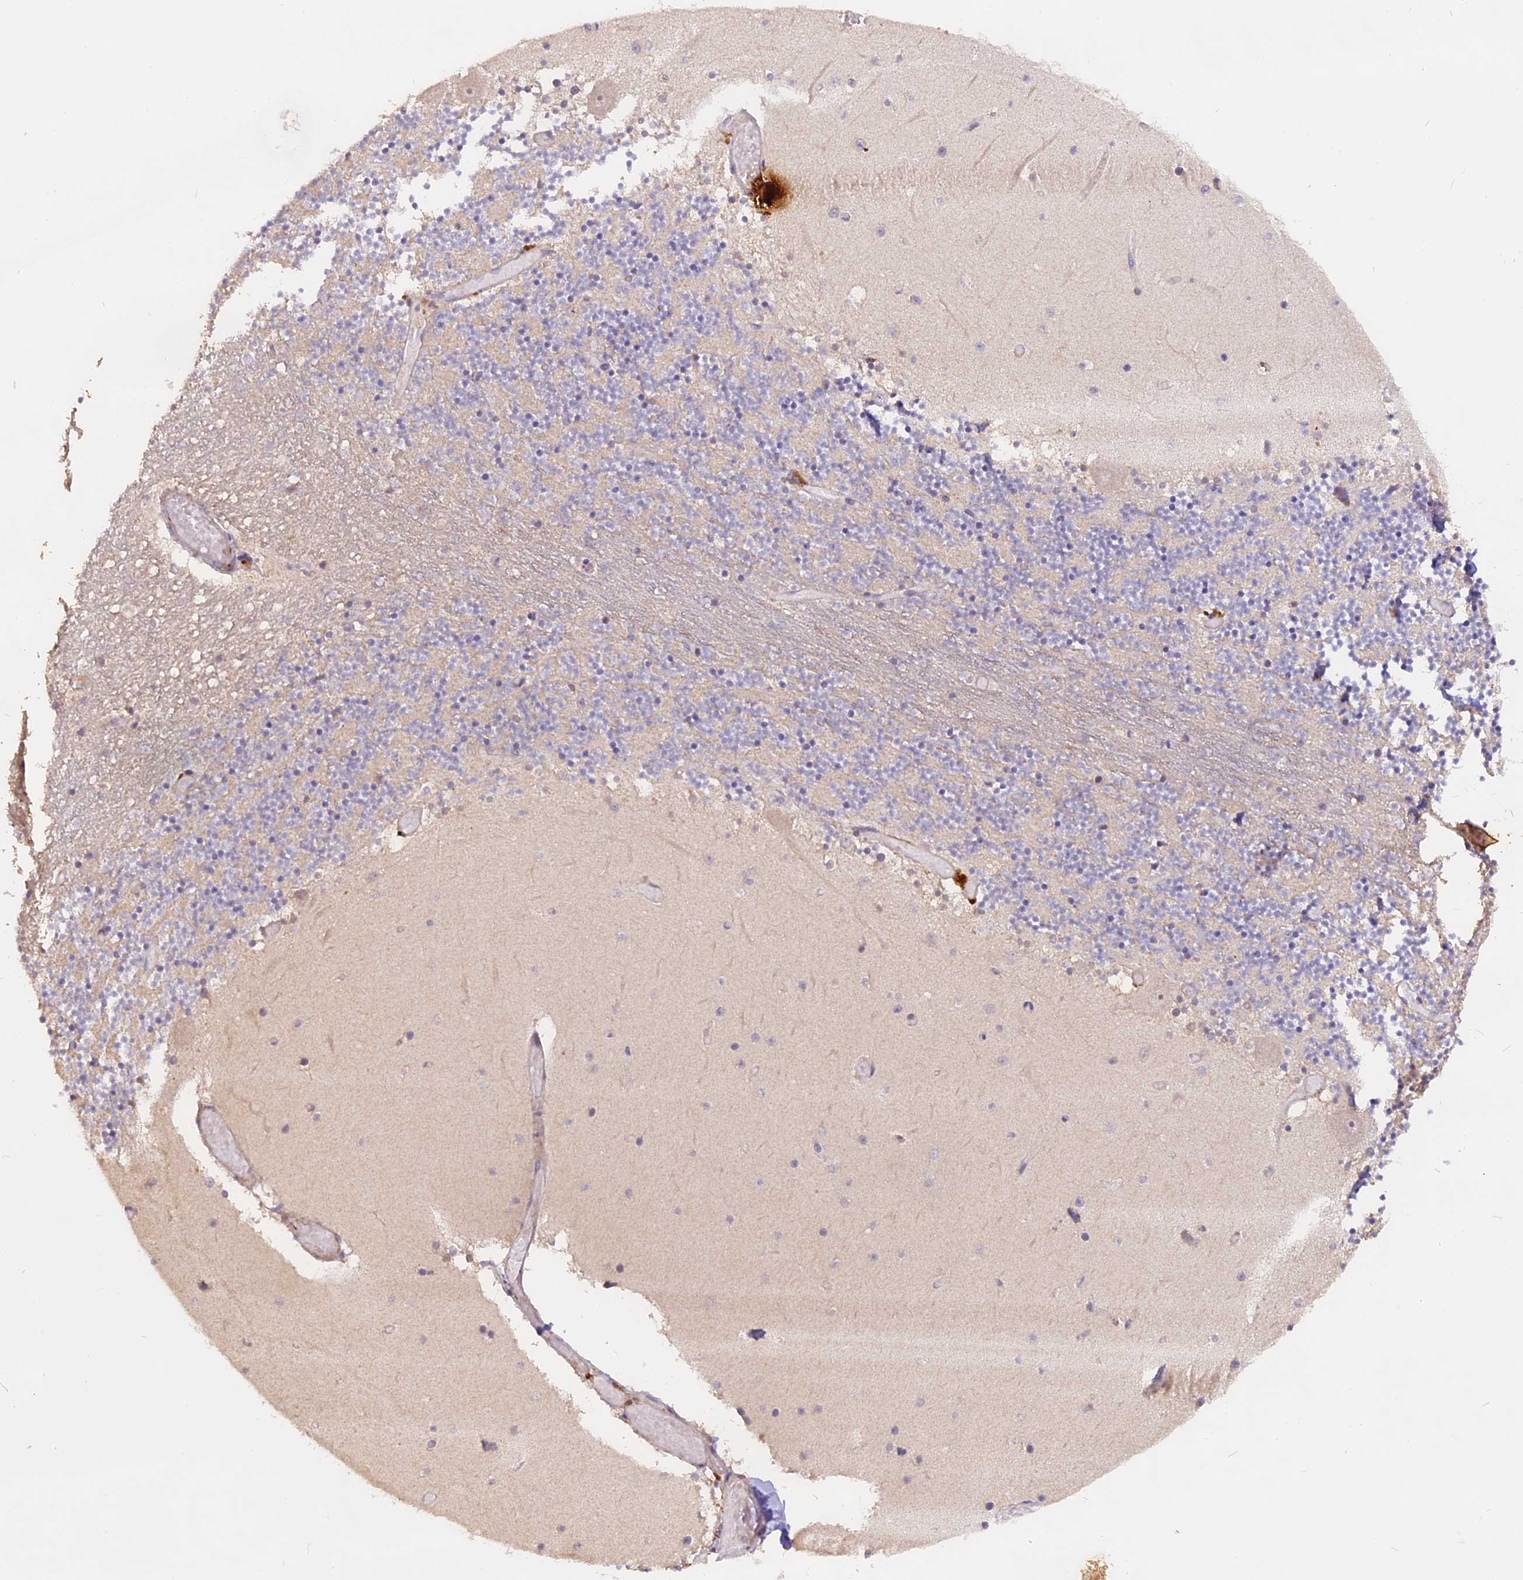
{"staining": {"intensity": "negative", "quantity": "none", "location": "none"}, "tissue": "cerebellum", "cell_type": "Cells in granular layer", "image_type": "normal", "snomed": [{"axis": "morphology", "description": "Normal tissue, NOS"}, {"axis": "topography", "description": "Cerebellum"}], "caption": "High power microscopy image of an IHC image of normal cerebellum, revealing no significant positivity in cells in granular layer. Nuclei are stained in blue.", "gene": "MEMO1", "patient": {"sex": "female", "age": 28}}